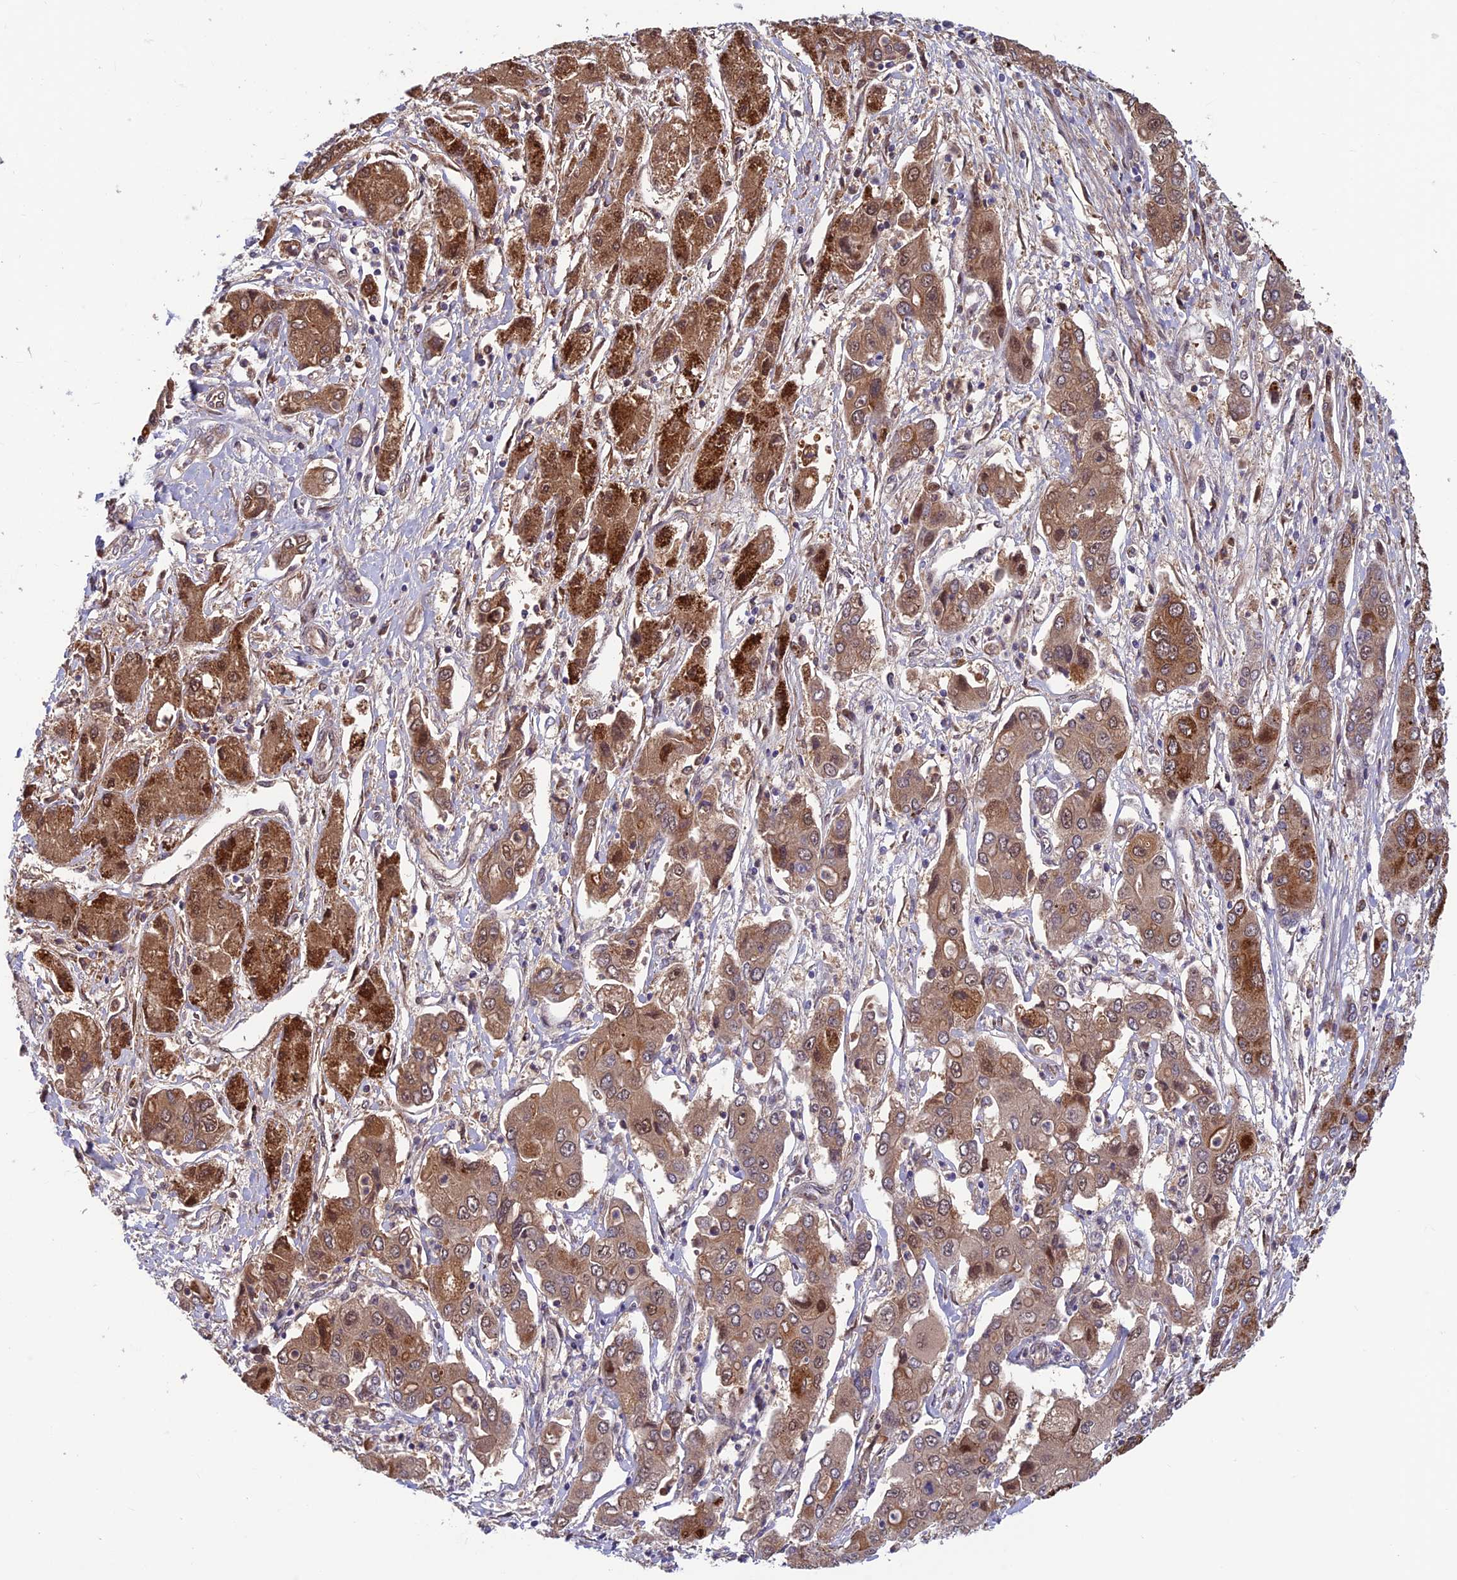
{"staining": {"intensity": "moderate", "quantity": ">75%", "location": "cytoplasmic/membranous,nuclear"}, "tissue": "liver cancer", "cell_type": "Tumor cells", "image_type": "cancer", "snomed": [{"axis": "morphology", "description": "Cholangiocarcinoma"}, {"axis": "topography", "description": "Liver"}], "caption": "The image reveals a brown stain indicating the presence of a protein in the cytoplasmic/membranous and nuclear of tumor cells in liver cancer.", "gene": "CCDC15", "patient": {"sex": "male", "age": 67}}